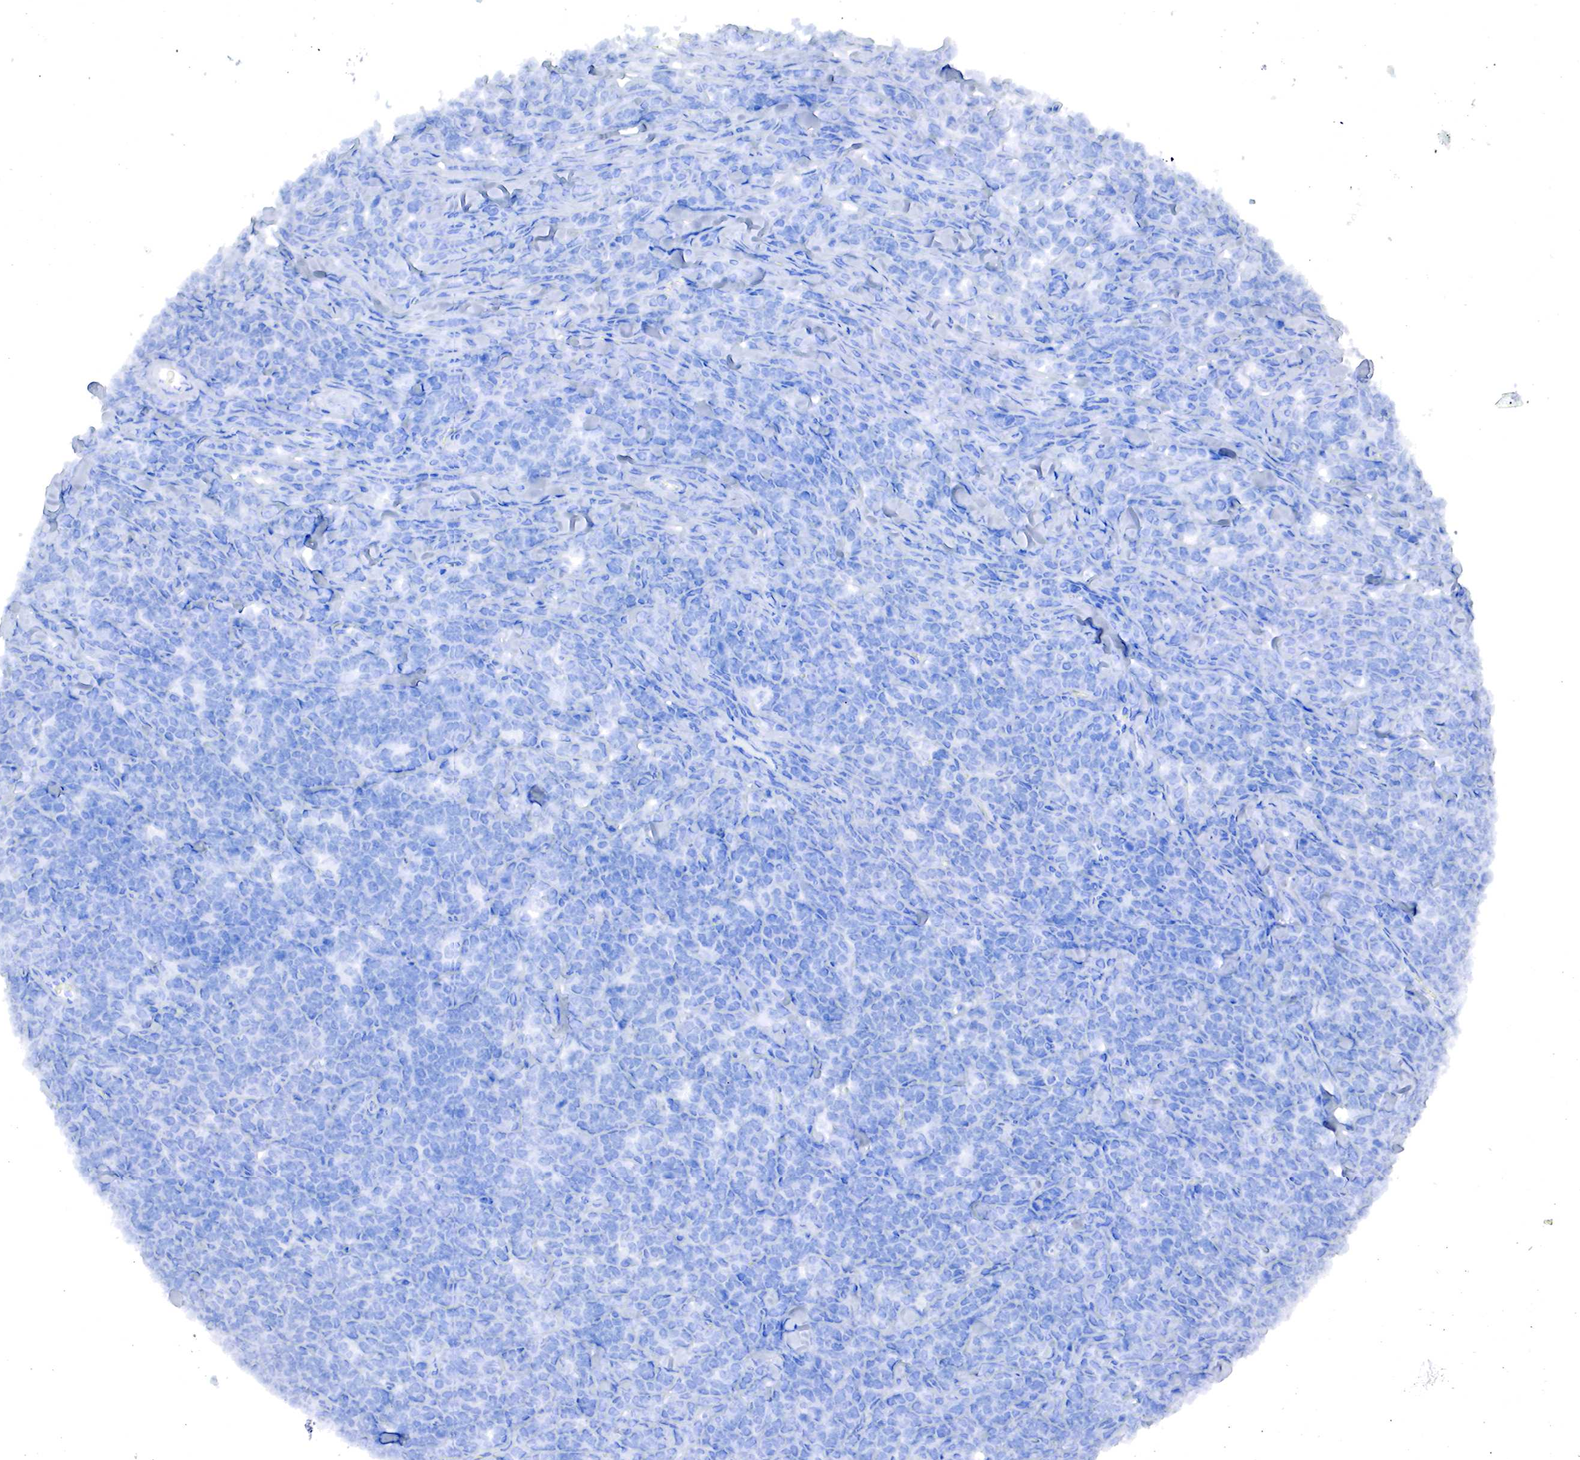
{"staining": {"intensity": "negative", "quantity": "none", "location": "none"}, "tissue": "lymphoma", "cell_type": "Tumor cells", "image_type": "cancer", "snomed": [{"axis": "morphology", "description": "Malignant lymphoma, non-Hodgkin's type, High grade"}, {"axis": "topography", "description": "Small intestine"}, {"axis": "topography", "description": "Colon"}], "caption": "A micrograph of lymphoma stained for a protein reveals no brown staining in tumor cells. (DAB (3,3'-diaminobenzidine) immunohistochemistry, high magnification).", "gene": "OTC", "patient": {"sex": "male", "age": 8}}